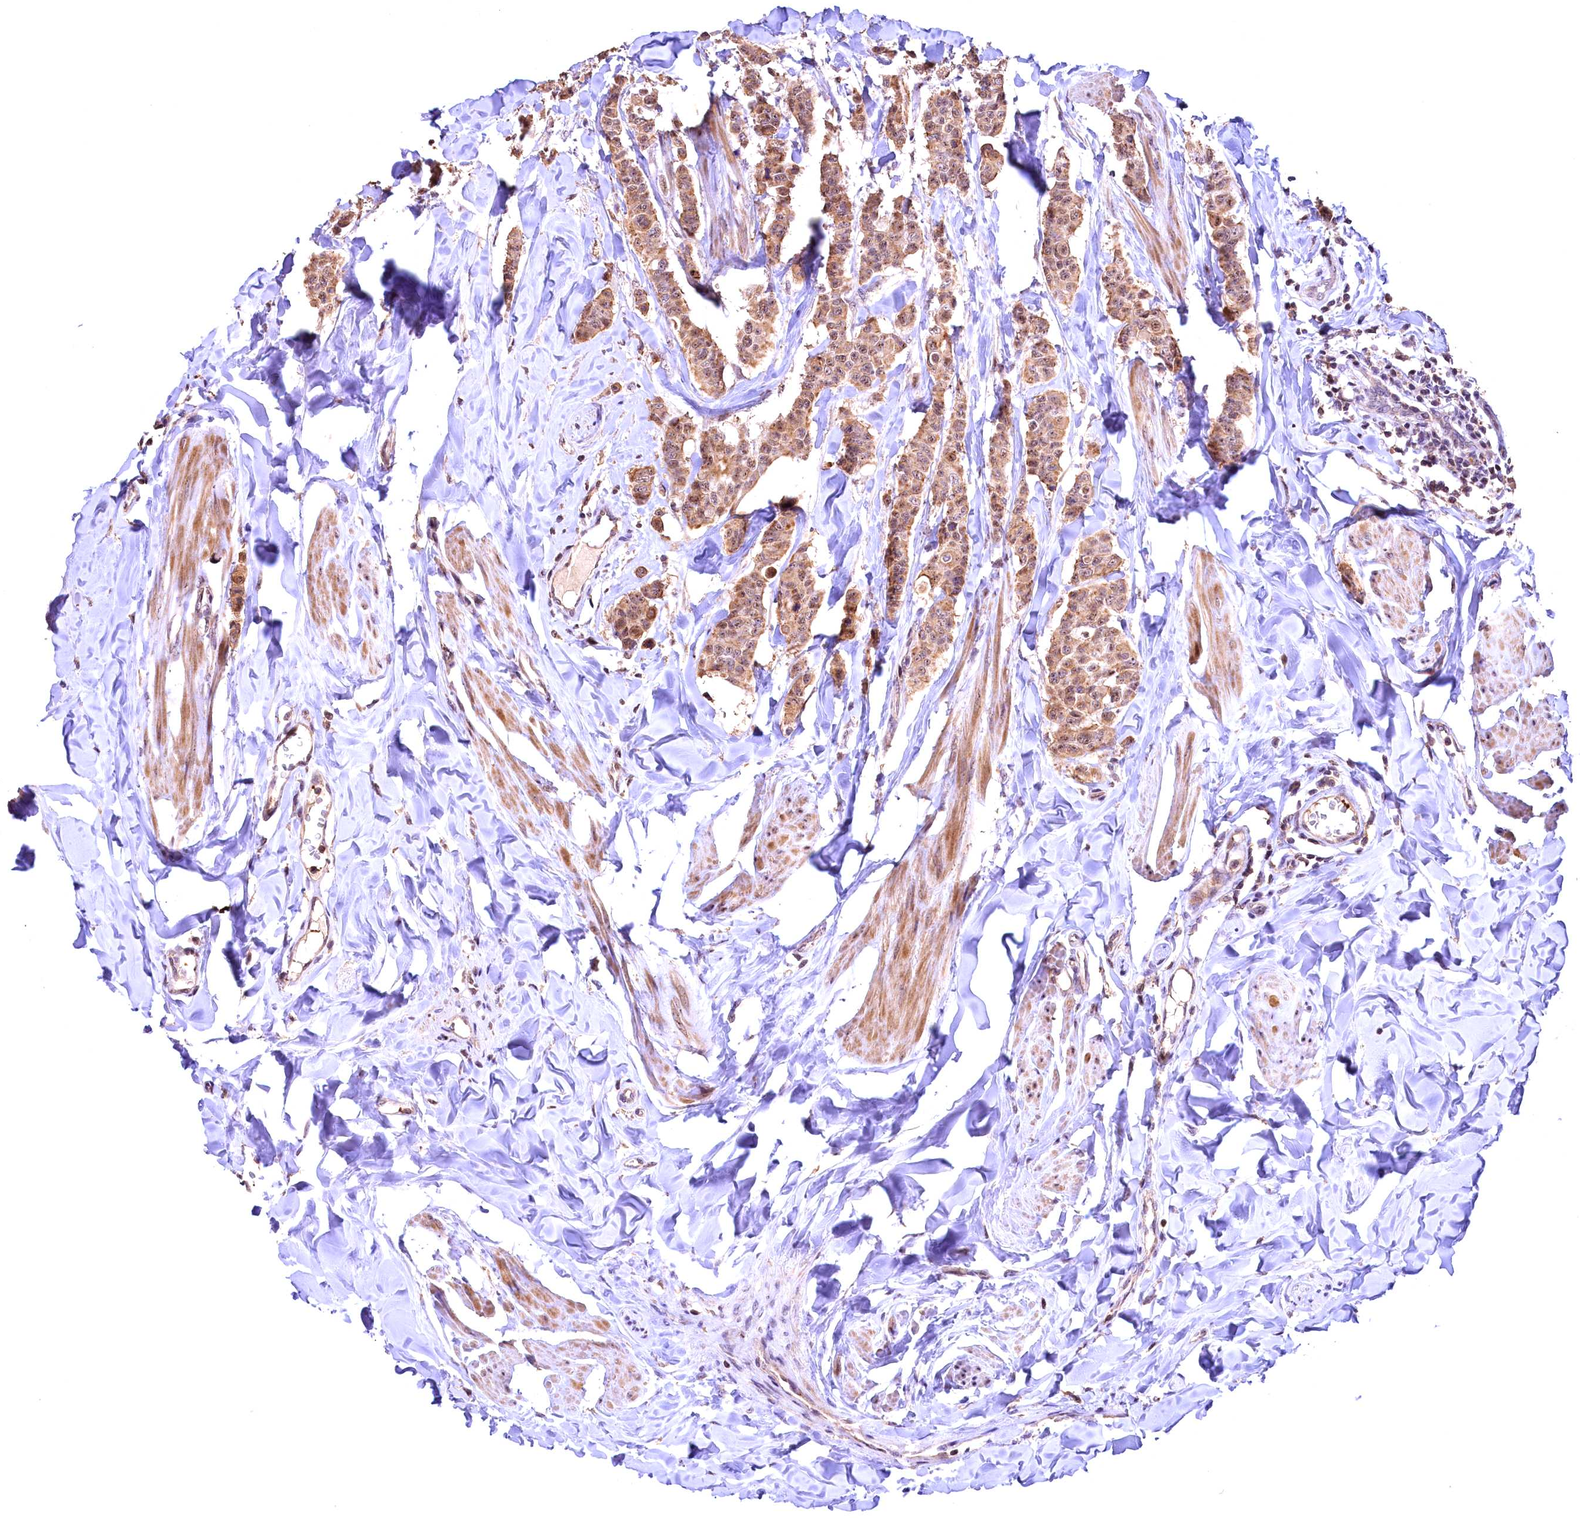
{"staining": {"intensity": "moderate", "quantity": ">75%", "location": "cytoplasmic/membranous,nuclear"}, "tissue": "breast cancer", "cell_type": "Tumor cells", "image_type": "cancer", "snomed": [{"axis": "morphology", "description": "Duct carcinoma"}, {"axis": "topography", "description": "Breast"}], "caption": "The photomicrograph displays immunohistochemical staining of breast cancer (intraductal carcinoma). There is moderate cytoplasmic/membranous and nuclear expression is identified in approximately >75% of tumor cells.", "gene": "FUZ", "patient": {"sex": "female", "age": 40}}